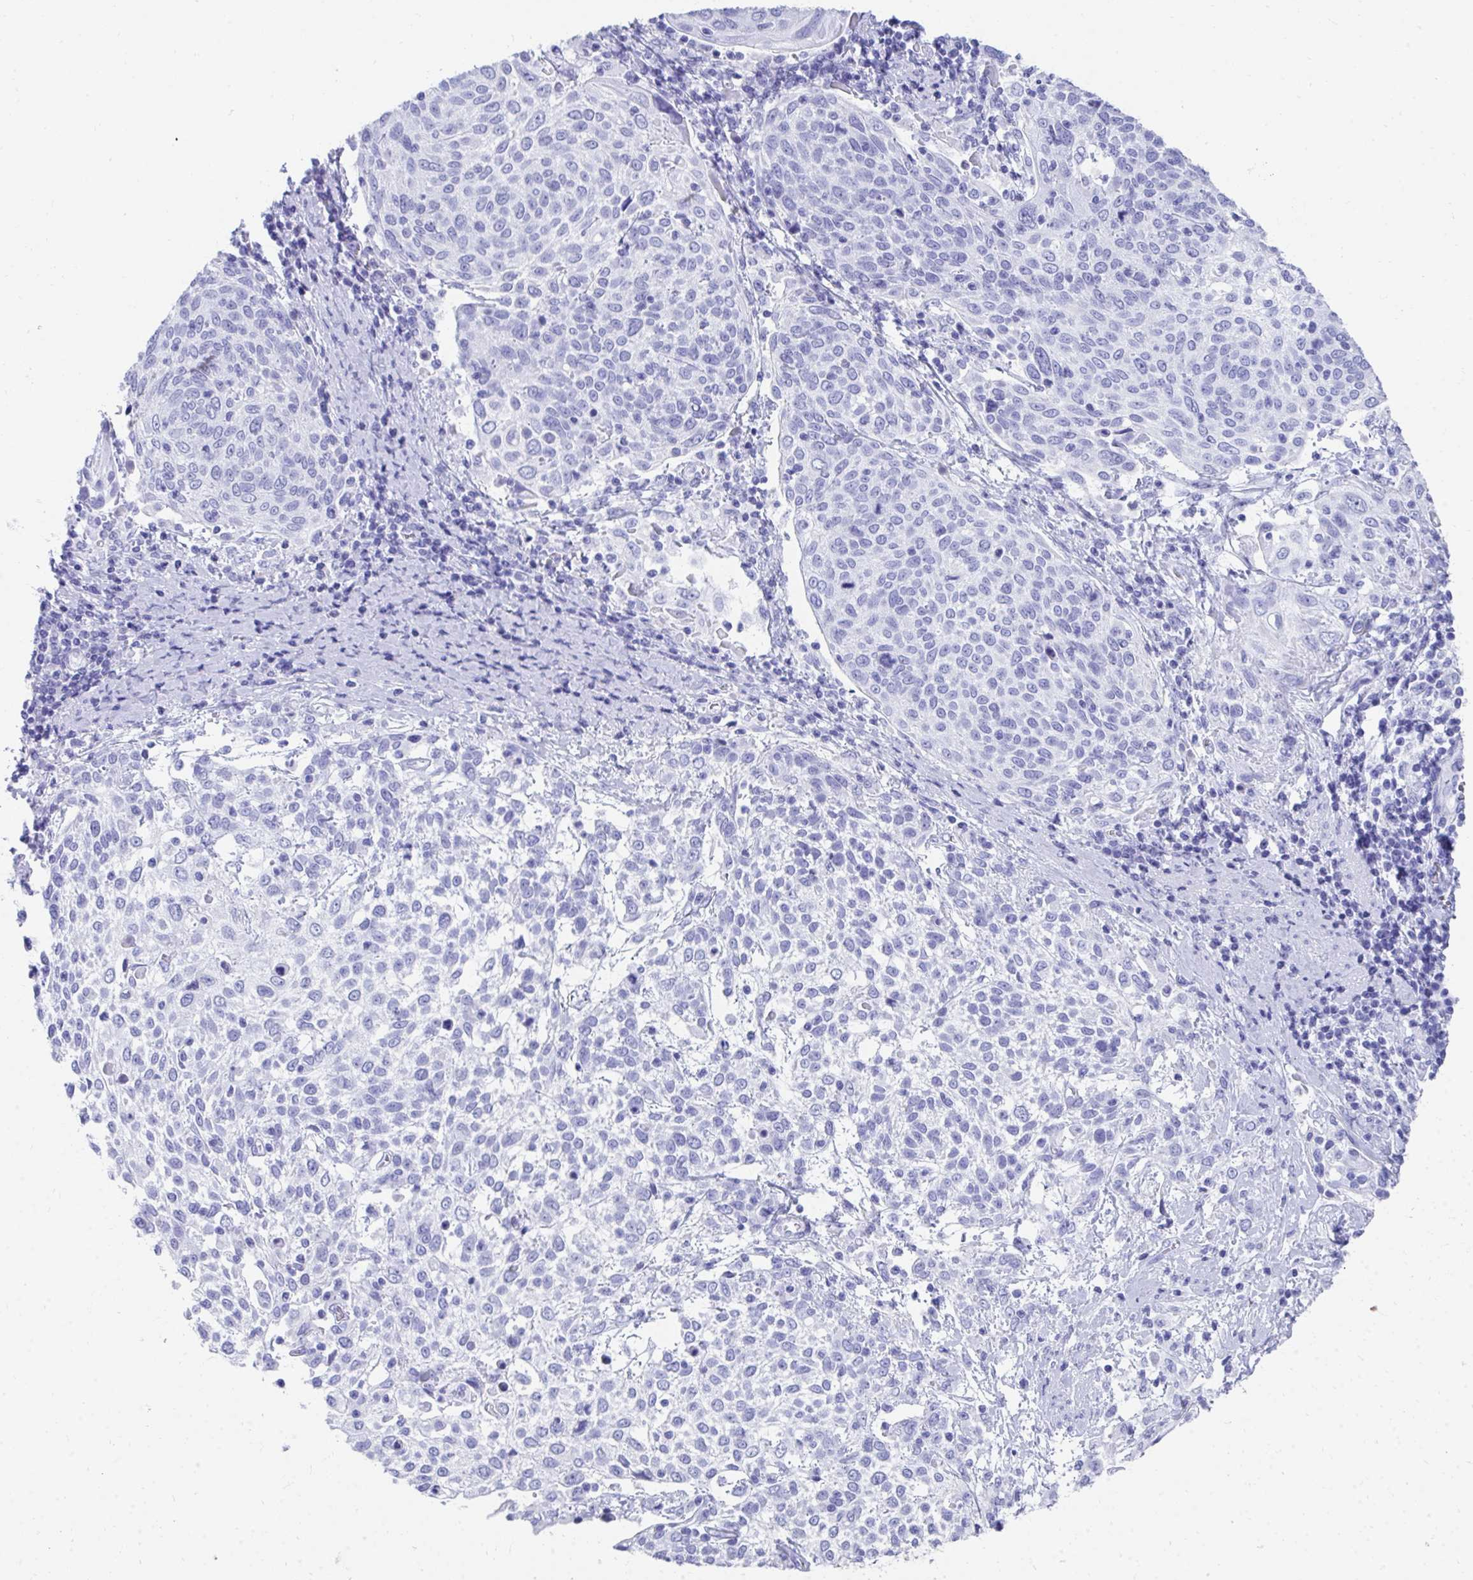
{"staining": {"intensity": "negative", "quantity": "none", "location": "none"}, "tissue": "cervical cancer", "cell_type": "Tumor cells", "image_type": "cancer", "snomed": [{"axis": "morphology", "description": "Squamous cell carcinoma, NOS"}, {"axis": "topography", "description": "Cervix"}], "caption": "Tumor cells show no significant expression in squamous cell carcinoma (cervical). (DAB IHC visualized using brightfield microscopy, high magnification).", "gene": "HGD", "patient": {"sex": "female", "age": 61}}